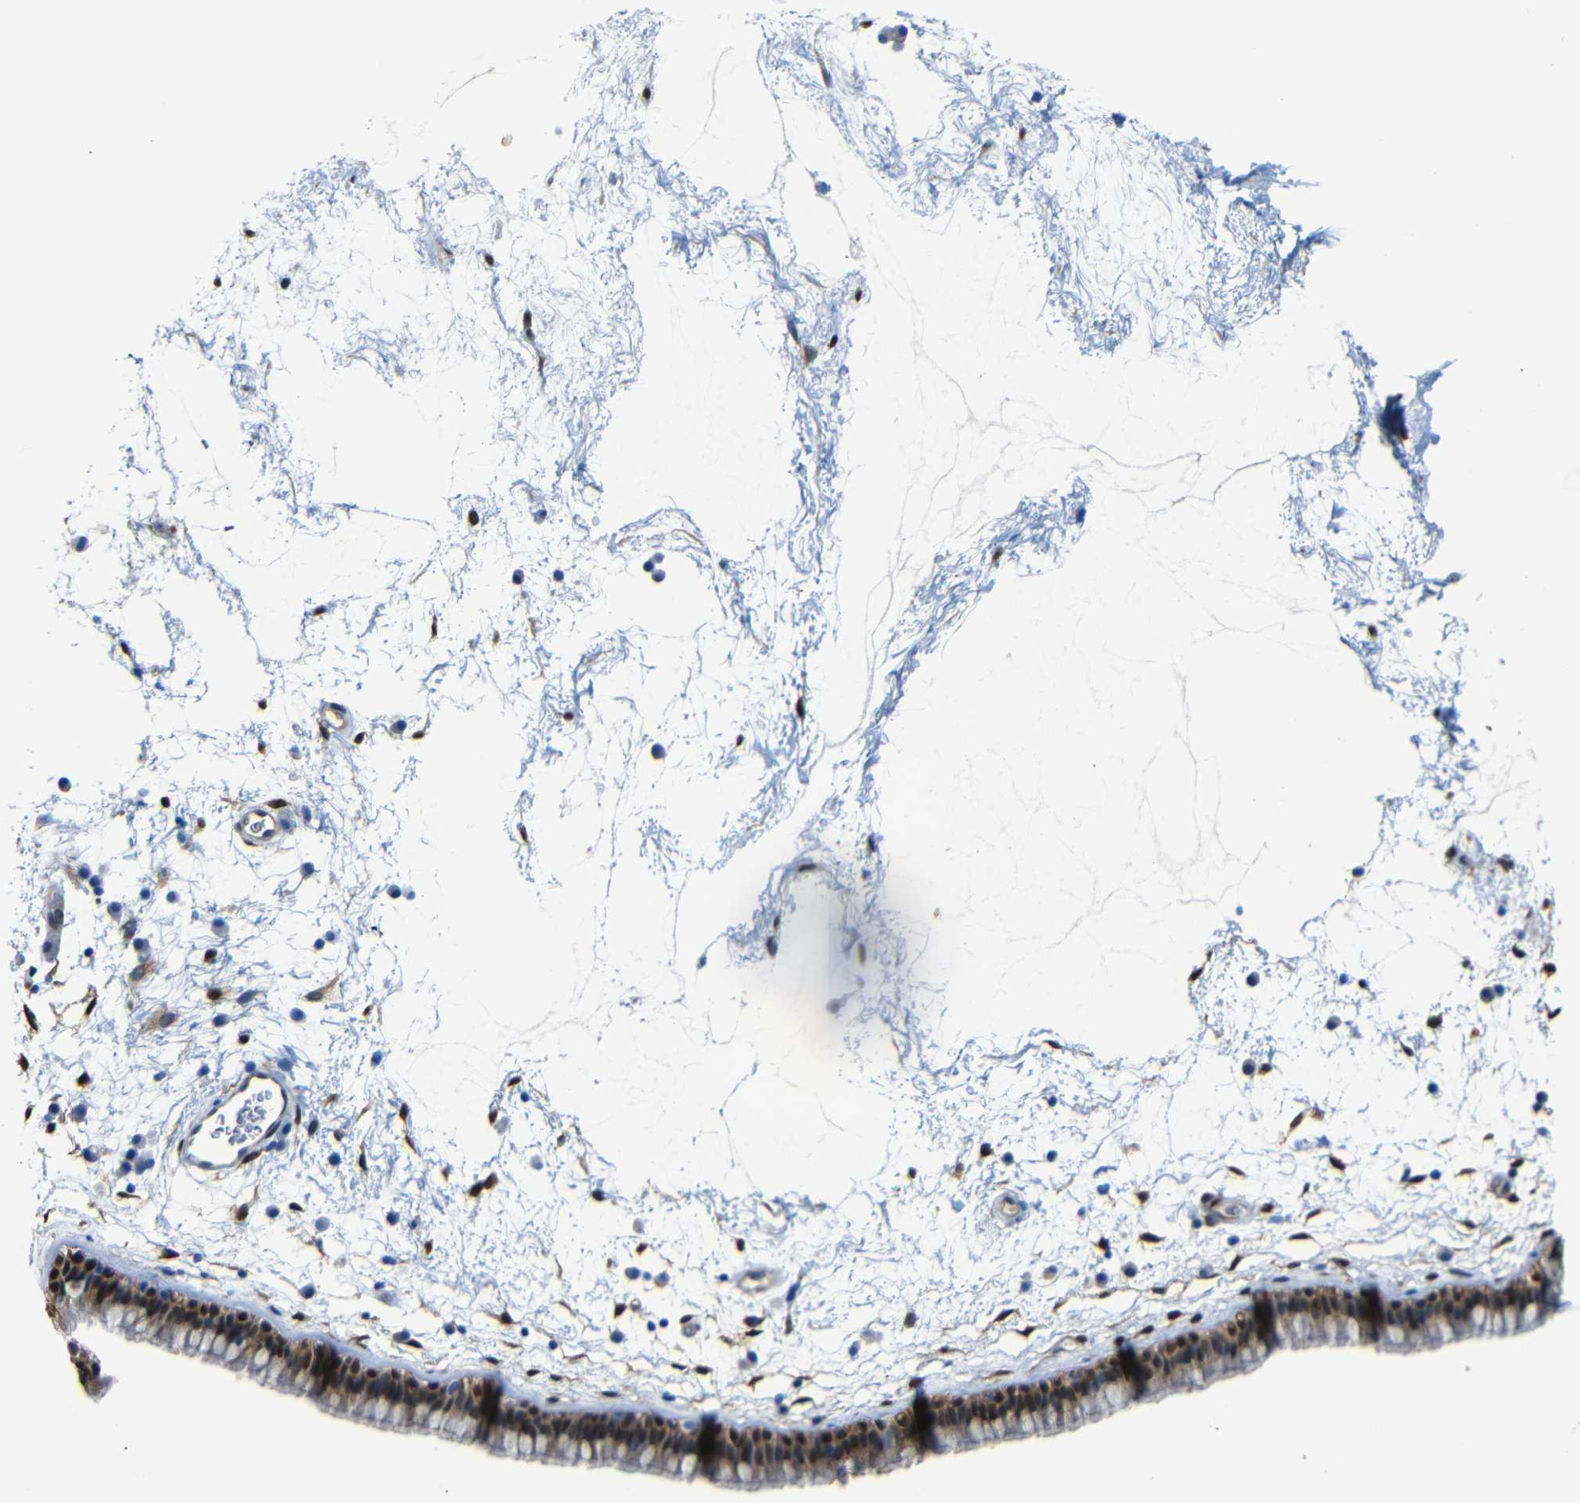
{"staining": {"intensity": "strong", "quantity": "25%-75%", "location": "cytoplasmic/membranous,nuclear"}, "tissue": "nasopharynx", "cell_type": "Respiratory epithelial cells", "image_type": "normal", "snomed": [{"axis": "morphology", "description": "Normal tissue, NOS"}, {"axis": "morphology", "description": "Inflammation, NOS"}, {"axis": "topography", "description": "Nasopharynx"}], "caption": "Immunohistochemical staining of benign human nasopharynx exhibits high levels of strong cytoplasmic/membranous,nuclear expression in approximately 25%-75% of respiratory epithelial cells.", "gene": "YAP1", "patient": {"sex": "male", "age": 48}}